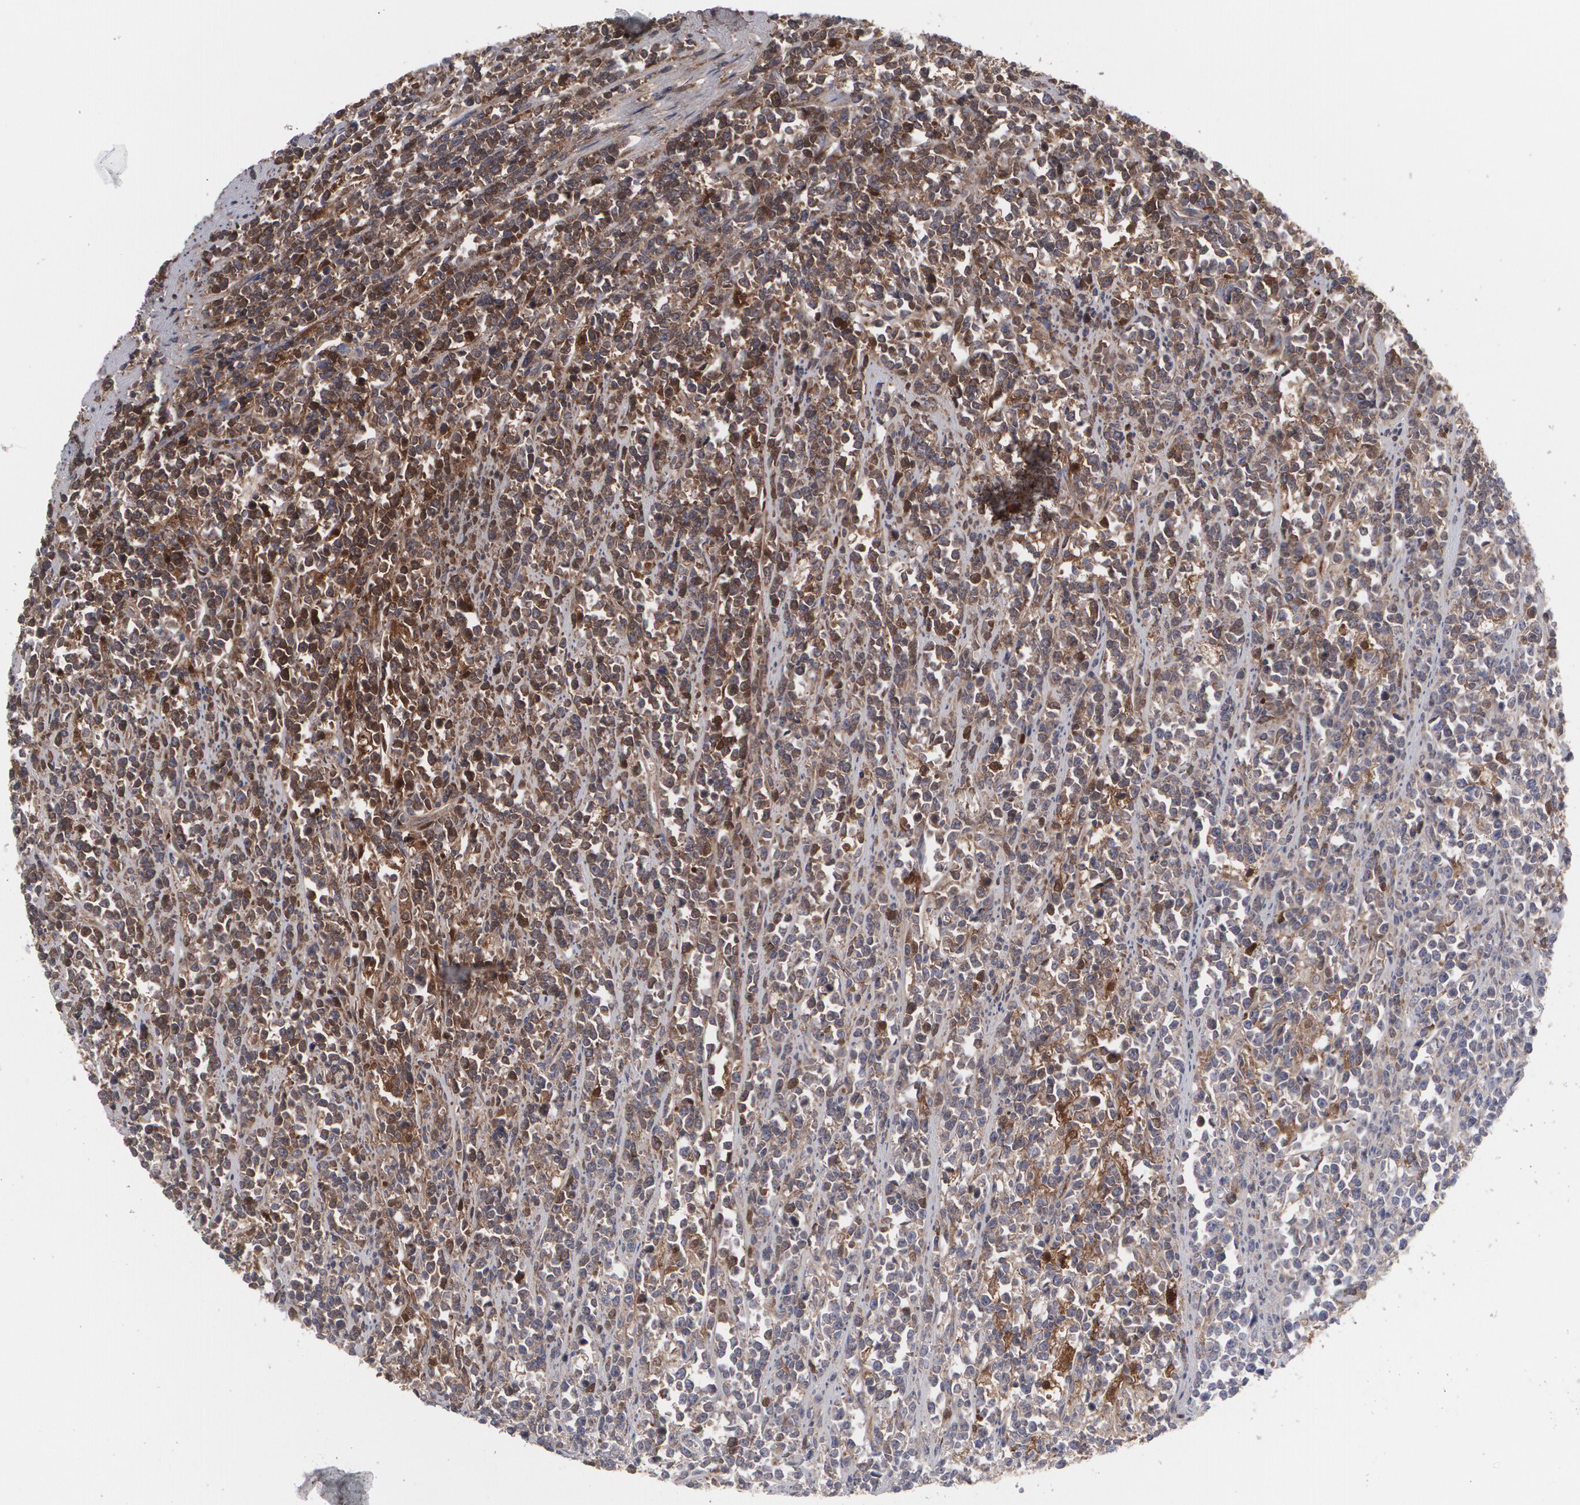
{"staining": {"intensity": "strong", "quantity": "<25%", "location": "cytoplasmic/membranous"}, "tissue": "lymphoma", "cell_type": "Tumor cells", "image_type": "cancer", "snomed": [{"axis": "morphology", "description": "Malignant lymphoma, non-Hodgkin's type, High grade"}, {"axis": "topography", "description": "Small intestine"}, {"axis": "topography", "description": "Colon"}], "caption": "Immunohistochemistry (IHC) of lymphoma displays medium levels of strong cytoplasmic/membranous expression in about <25% of tumor cells. (Brightfield microscopy of DAB IHC at high magnification).", "gene": "LRG1", "patient": {"sex": "male", "age": 8}}